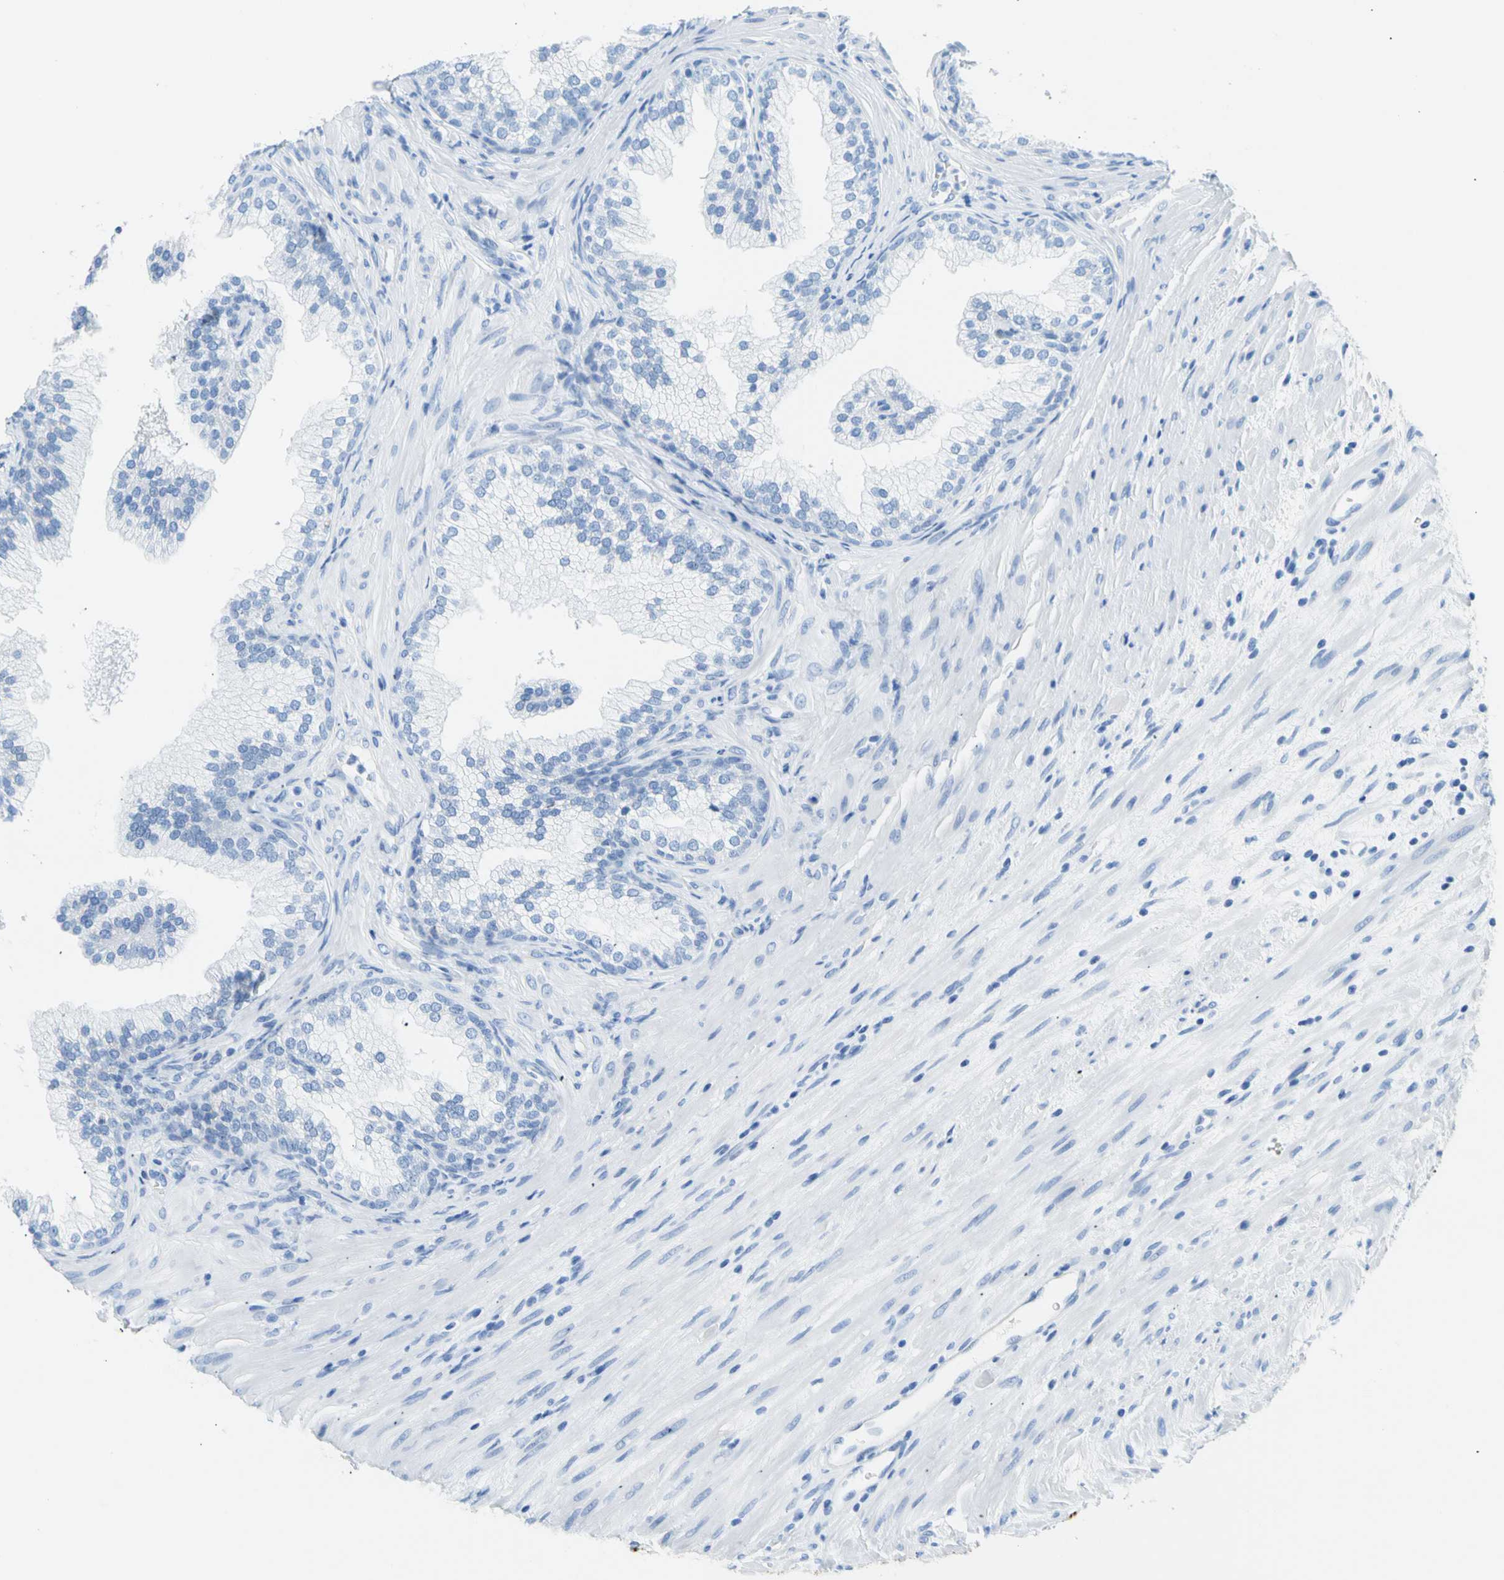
{"staining": {"intensity": "negative", "quantity": "none", "location": "none"}, "tissue": "prostate", "cell_type": "Glandular cells", "image_type": "normal", "snomed": [{"axis": "morphology", "description": "Normal tissue, NOS"}, {"axis": "topography", "description": "Prostate"}], "caption": "Photomicrograph shows no significant protein positivity in glandular cells of unremarkable prostate. (DAB (3,3'-diaminobenzidine) IHC with hematoxylin counter stain).", "gene": "CEL", "patient": {"sex": "male", "age": 76}}